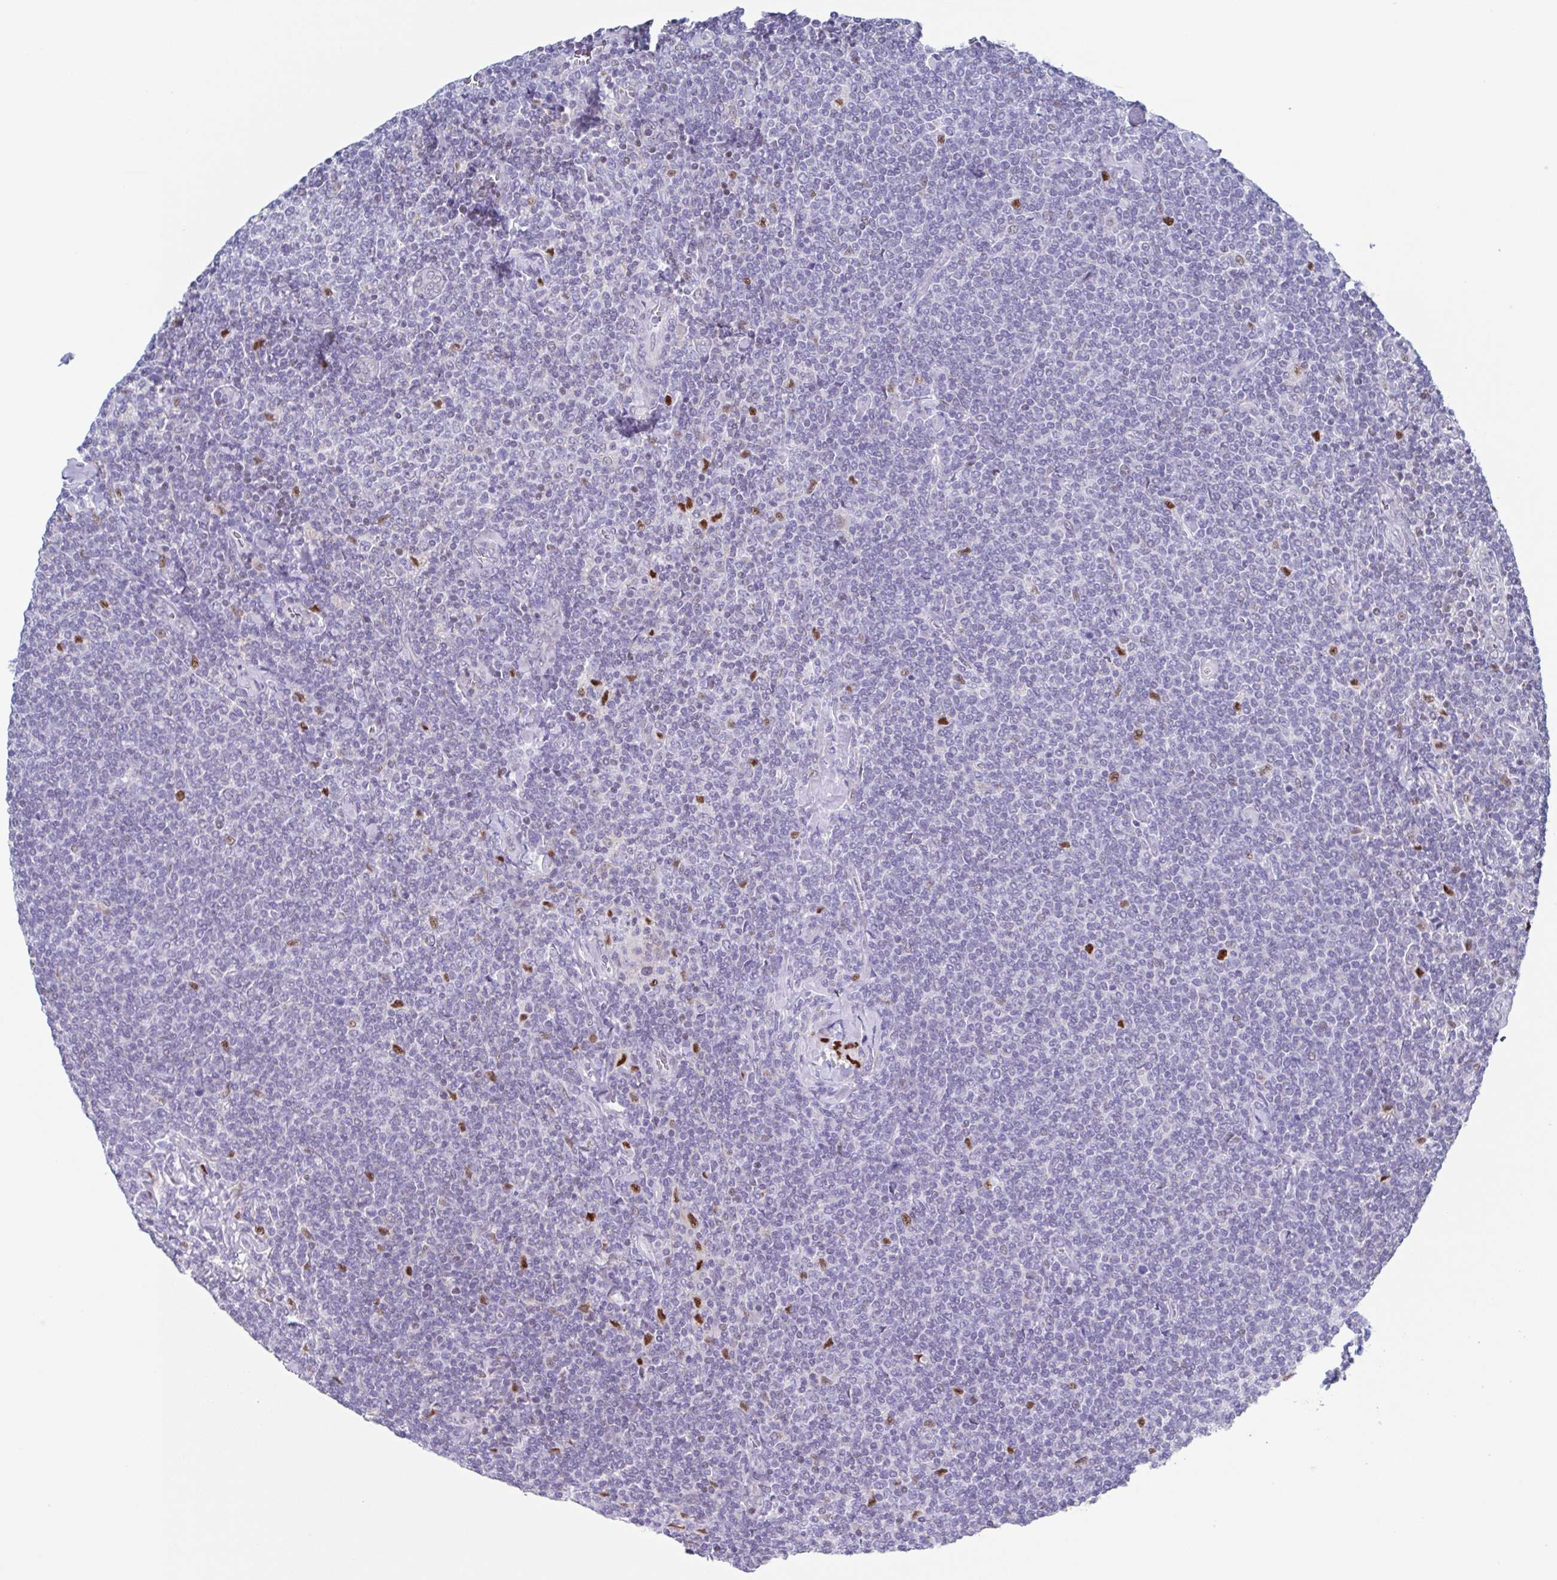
{"staining": {"intensity": "negative", "quantity": "none", "location": "none"}, "tissue": "lymphoma", "cell_type": "Tumor cells", "image_type": "cancer", "snomed": [{"axis": "morphology", "description": "Malignant lymphoma, non-Hodgkin's type, Low grade"}, {"axis": "topography", "description": "Lymph node"}], "caption": "Lymphoma was stained to show a protein in brown. There is no significant expression in tumor cells. Brightfield microscopy of immunohistochemistry (IHC) stained with DAB (brown) and hematoxylin (blue), captured at high magnification.", "gene": "PBOV1", "patient": {"sex": "male", "age": 52}}